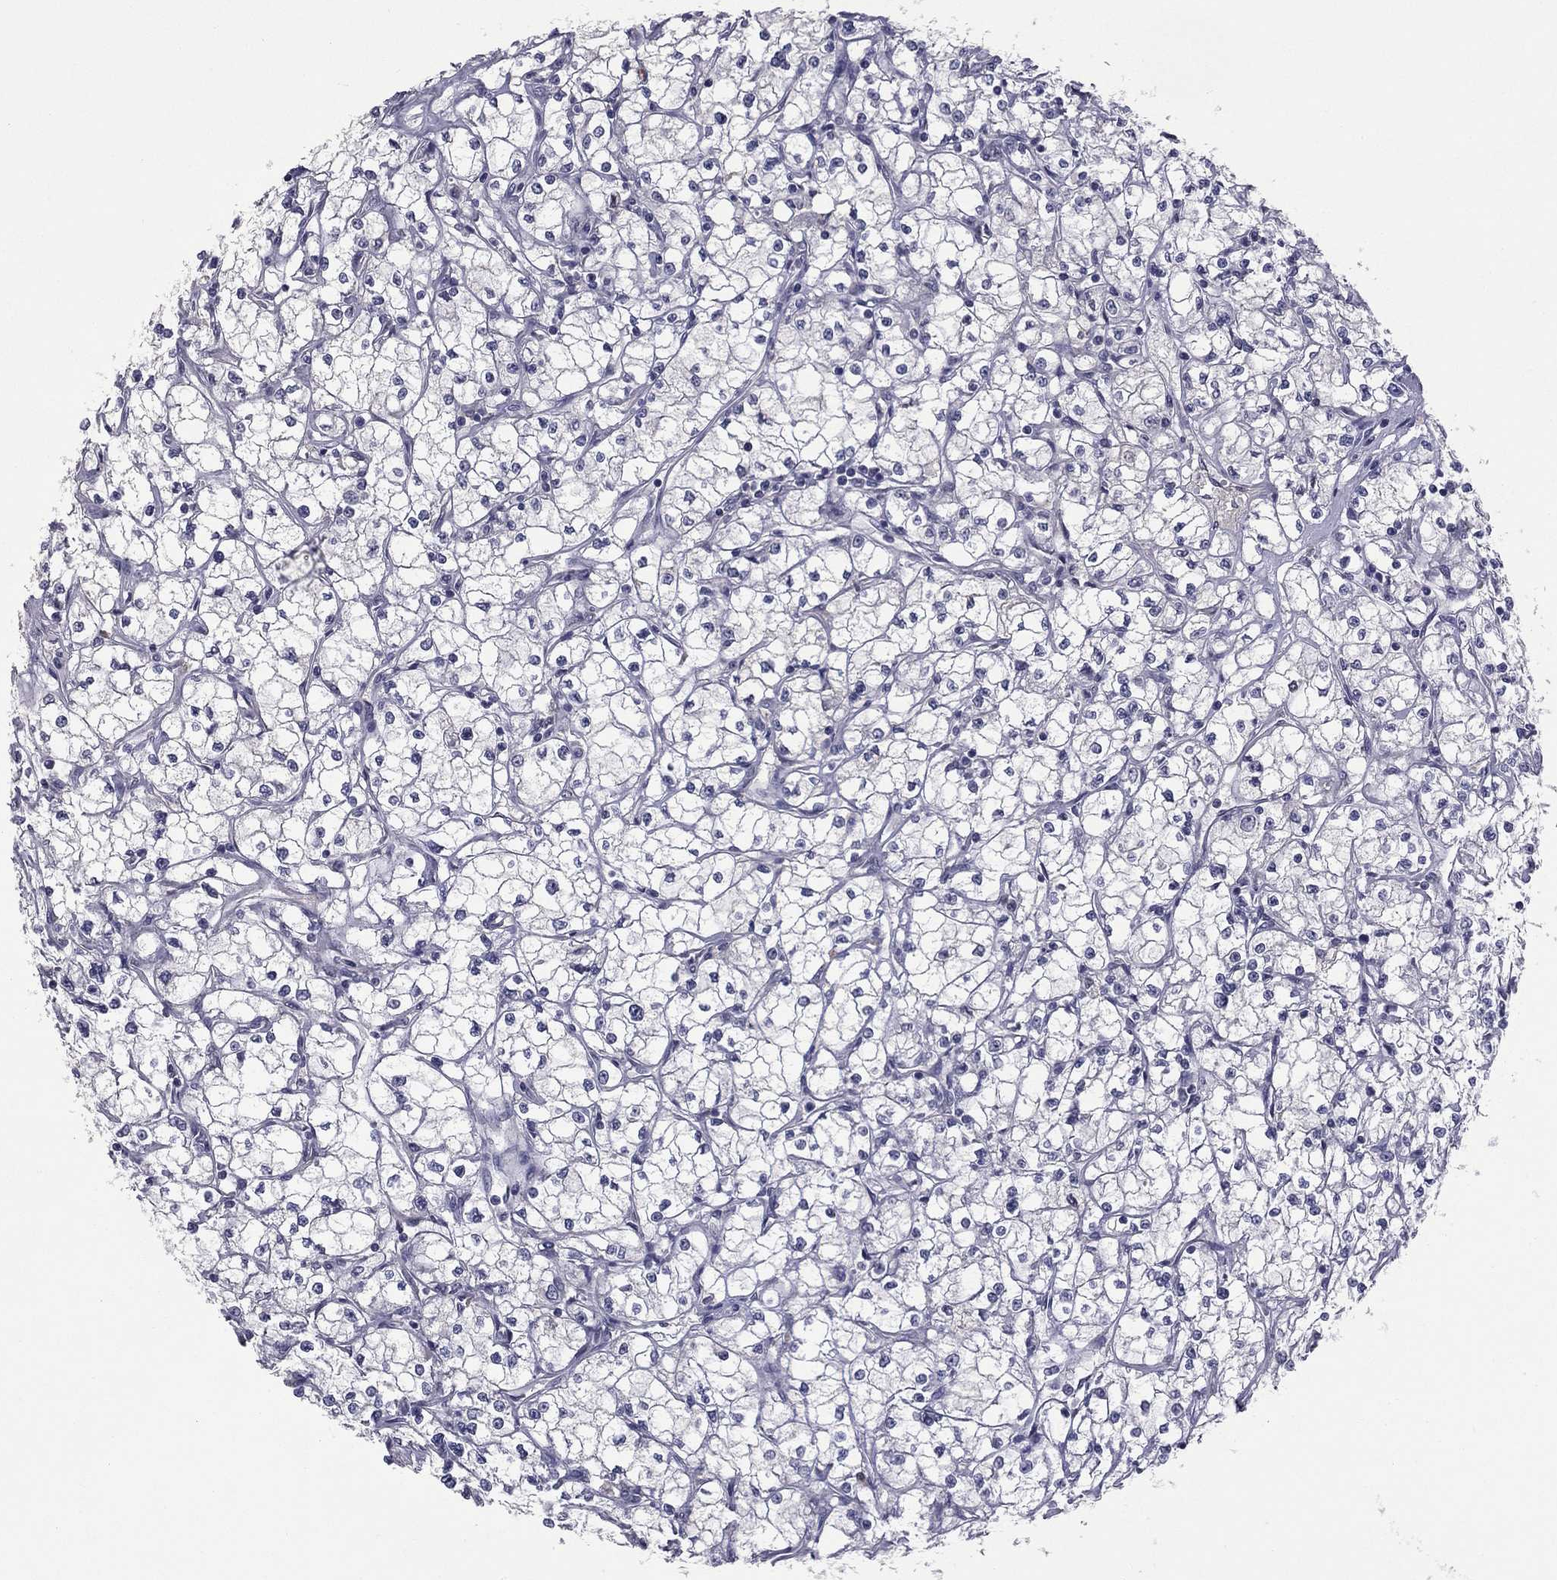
{"staining": {"intensity": "negative", "quantity": "none", "location": "none"}, "tissue": "renal cancer", "cell_type": "Tumor cells", "image_type": "cancer", "snomed": [{"axis": "morphology", "description": "Adenocarcinoma, NOS"}, {"axis": "topography", "description": "Kidney"}], "caption": "DAB (3,3'-diaminobenzidine) immunohistochemical staining of renal cancer shows no significant positivity in tumor cells.", "gene": "PRRT2", "patient": {"sex": "male", "age": 67}}